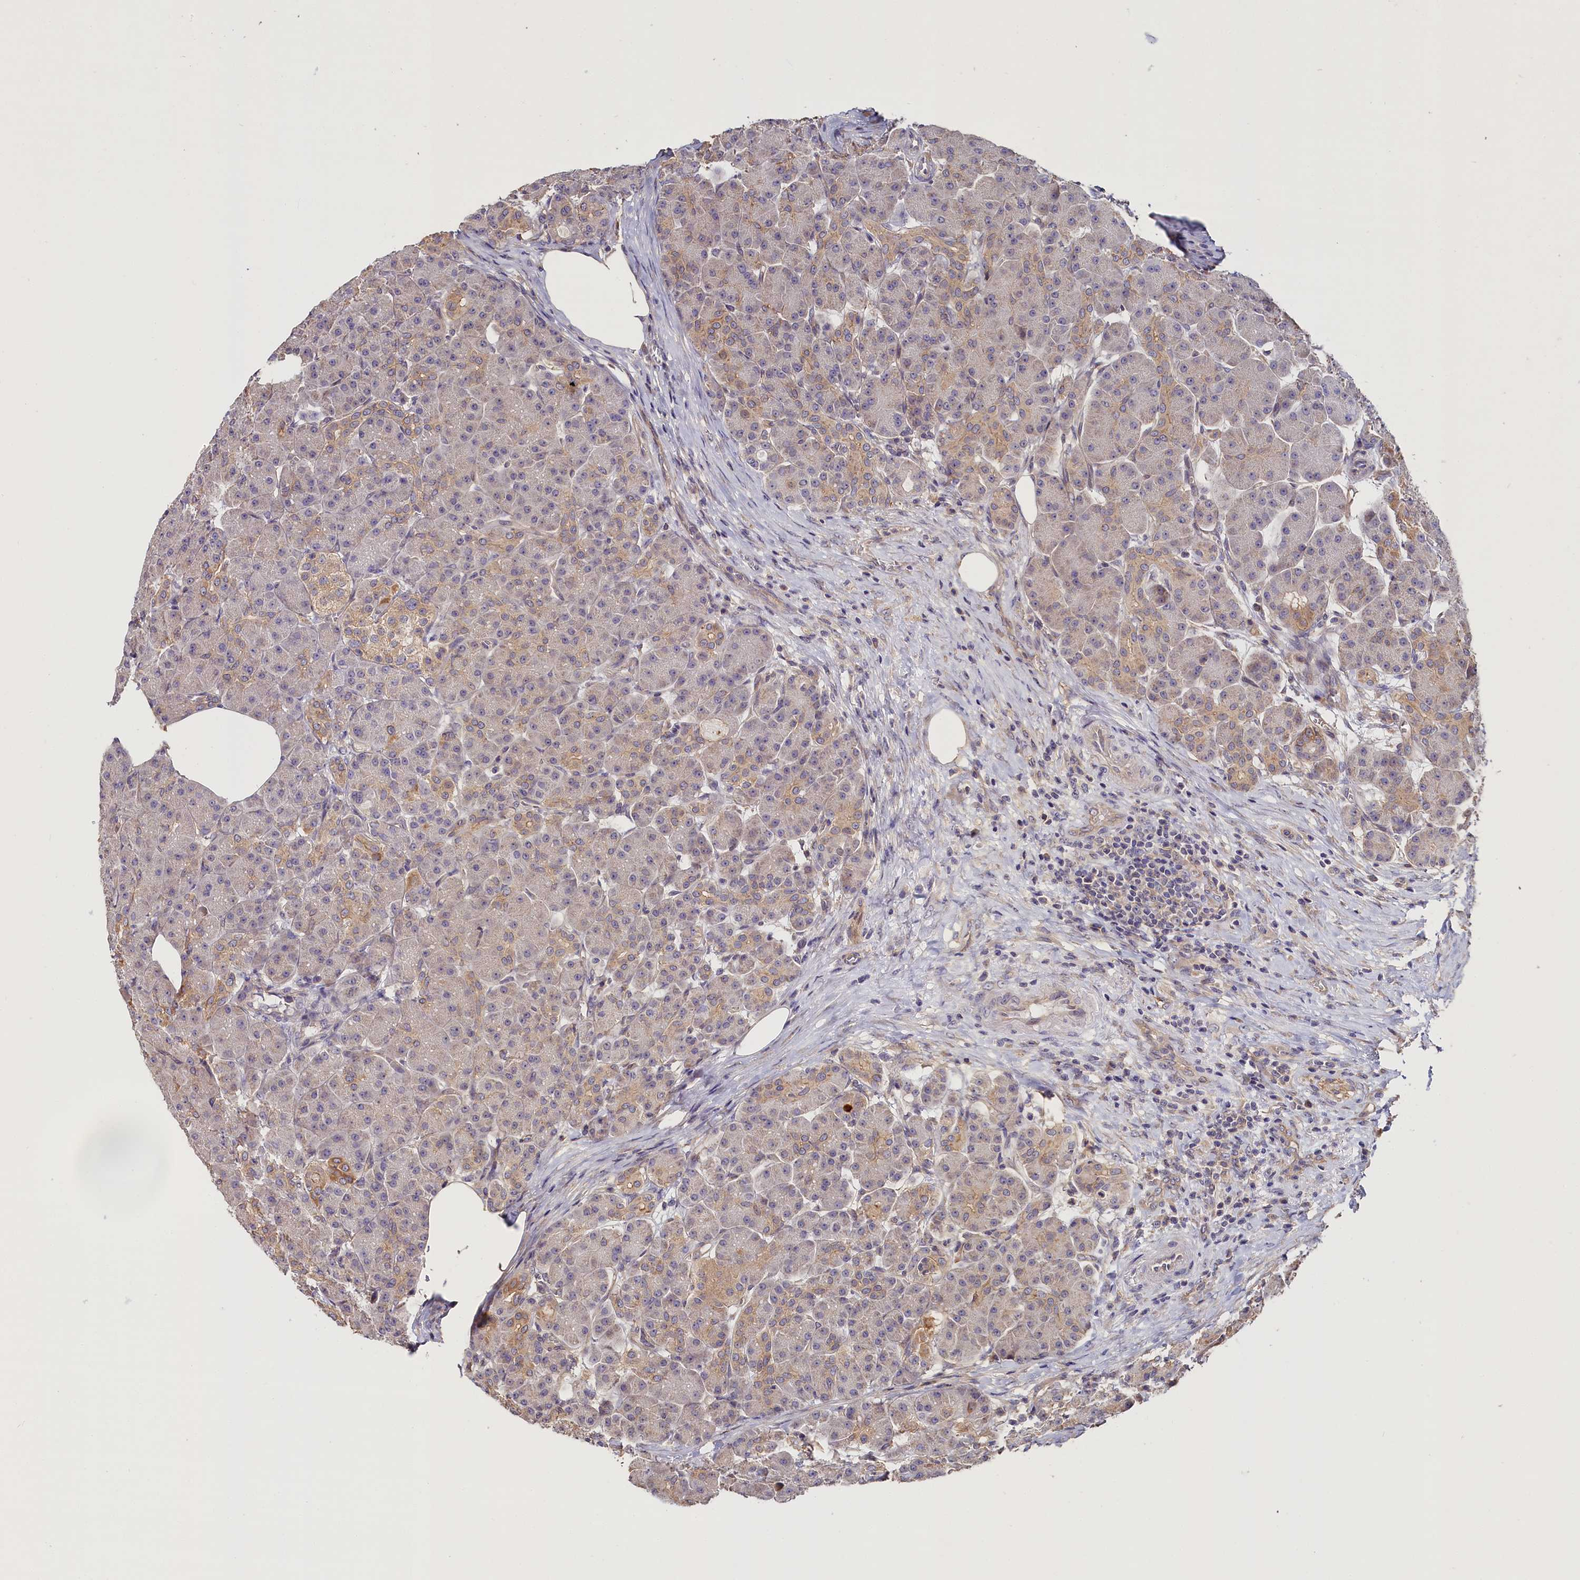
{"staining": {"intensity": "moderate", "quantity": "<25%", "location": "cytoplasmic/membranous"}, "tissue": "pancreas", "cell_type": "Exocrine glandular cells", "image_type": "normal", "snomed": [{"axis": "morphology", "description": "Normal tissue, NOS"}, {"axis": "topography", "description": "Pancreas"}], "caption": "Immunohistochemical staining of normal pancreas shows moderate cytoplasmic/membranous protein staining in about <25% of exocrine glandular cells. Immunohistochemistry stains the protein in brown and the nuclei are stained blue.", "gene": "KATNB1", "patient": {"sex": "male", "age": 63}}